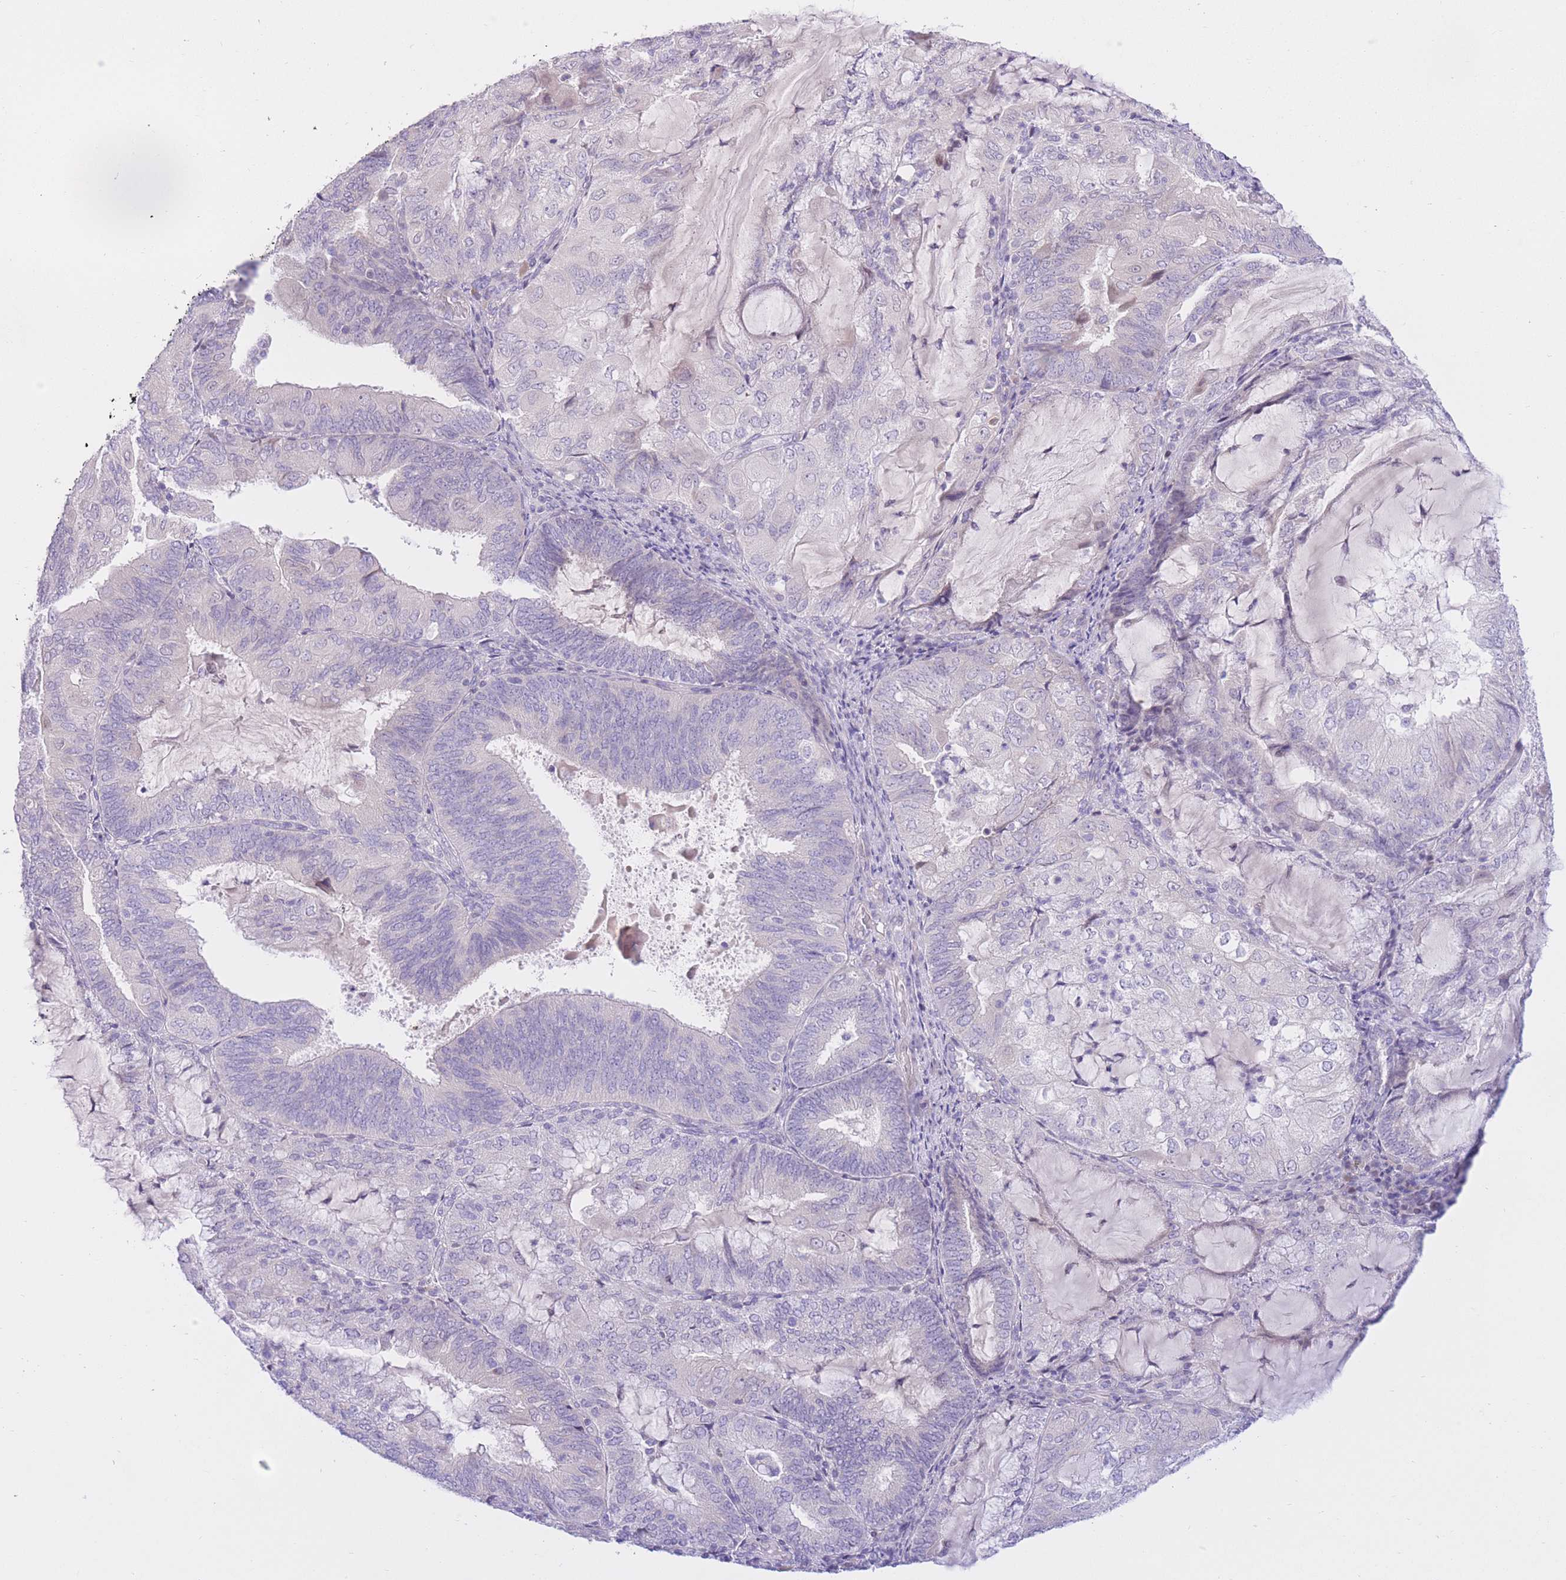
{"staining": {"intensity": "negative", "quantity": "none", "location": "none"}, "tissue": "endometrial cancer", "cell_type": "Tumor cells", "image_type": "cancer", "snomed": [{"axis": "morphology", "description": "Adenocarcinoma, NOS"}, {"axis": "topography", "description": "Endometrium"}], "caption": "Immunohistochemical staining of endometrial adenocarcinoma exhibits no significant expression in tumor cells. (Brightfield microscopy of DAB immunohistochemistry at high magnification).", "gene": "RPL39L", "patient": {"sex": "female", "age": 81}}